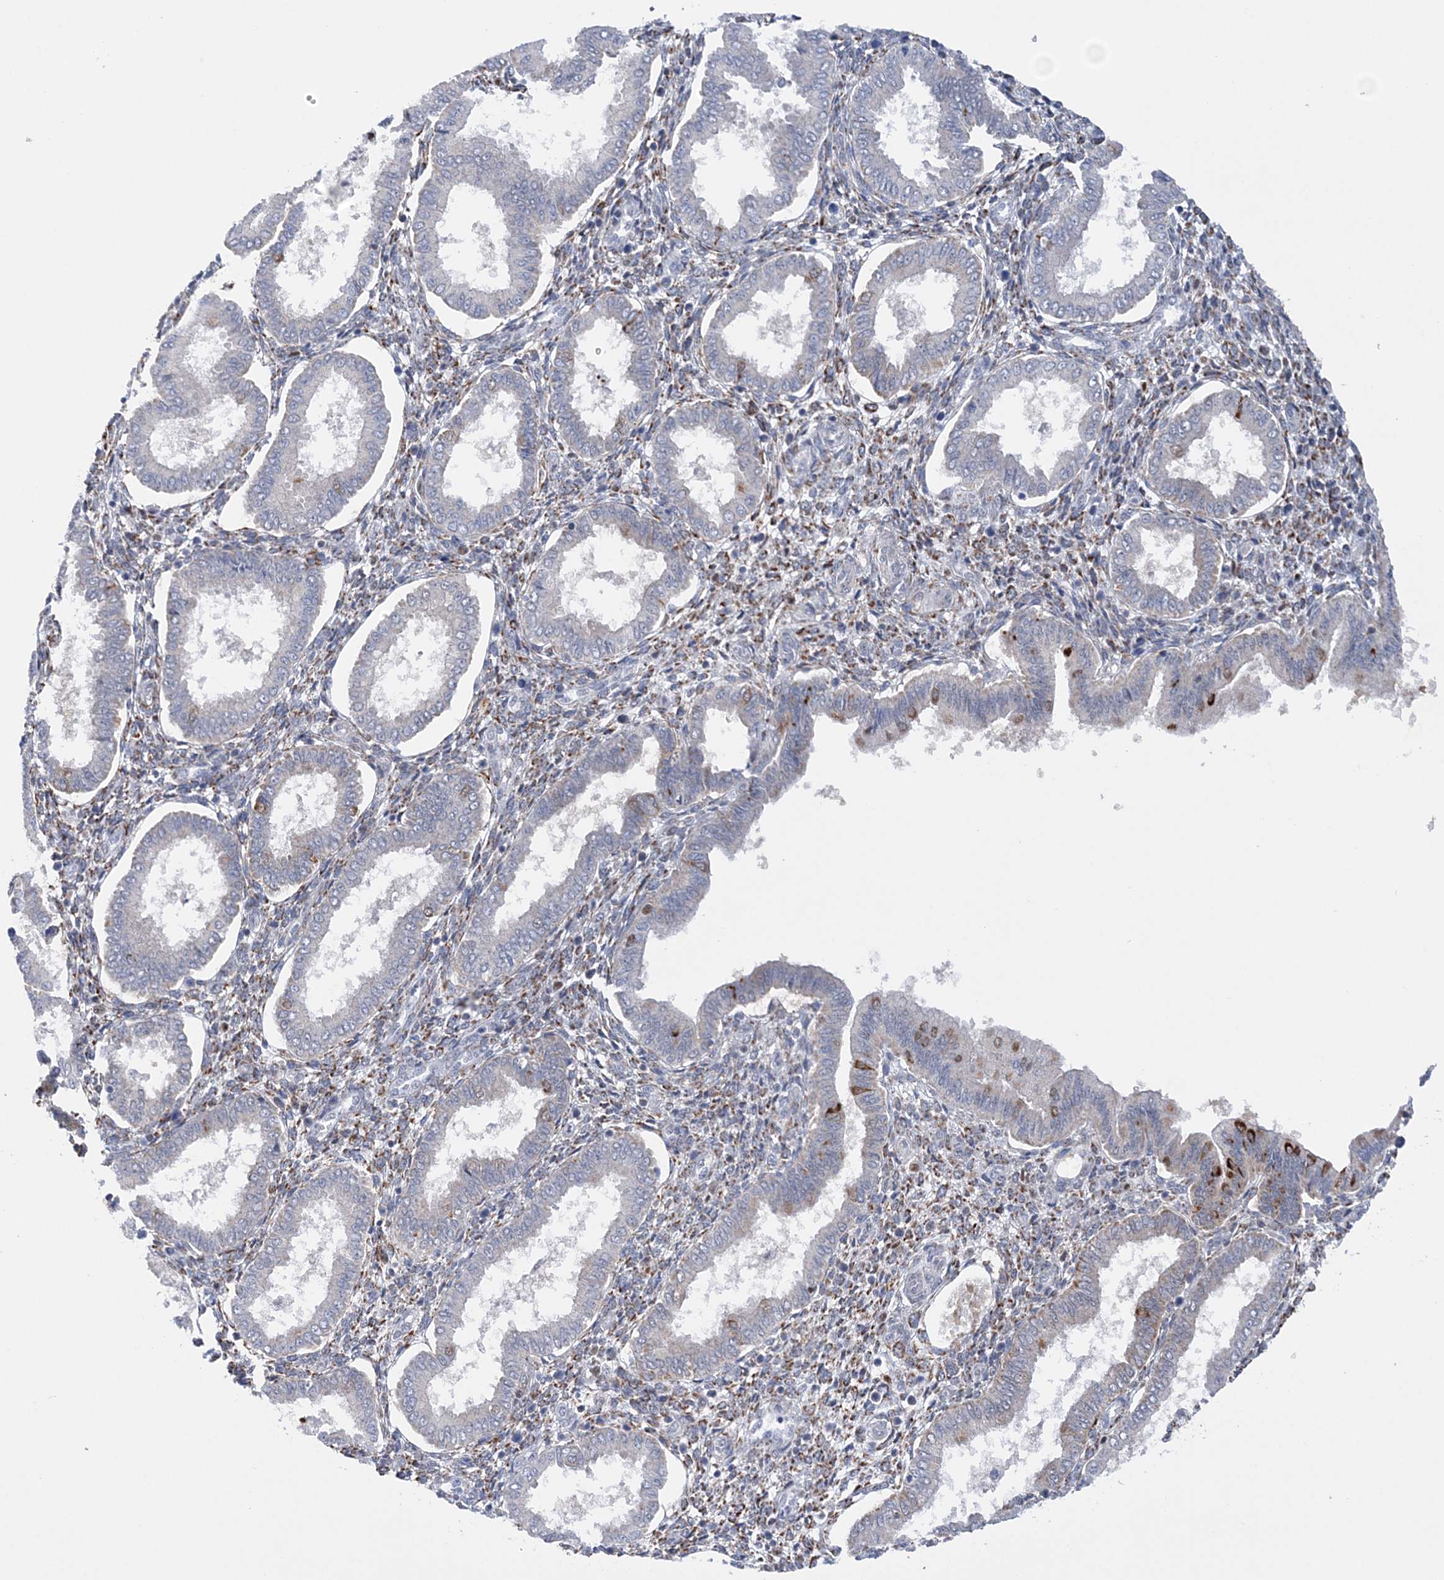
{"staining": {"intensity": "moderate", "quantity": "25%-75%", "location": "cytoplasmic/membranous"}, "tissue": "endometrium", "cell_type": "Cells in endometrial stroma", "image_type": "normal", "snomed": [{"axis": "morphology", "description": "Normal tissue, NOS"}, {"axis": "topography", "description": "Endometrium"}], "caption": "IHC staining of normal endometrium, which shows medium levels of moderate cytoplasmic/membranous positivity in approximately 25%-75% of cells in endometrial stroma indicating moderate cytoplasmic/membranous protein positivity. The staining was performed using DAB (3,3'-diaminobenzidine) (brown) for protein detection and nuclei were counterstained in hematoxylin (blue).", "gene": "NIT2", "patient": {"sex": "female", "age": 24}}